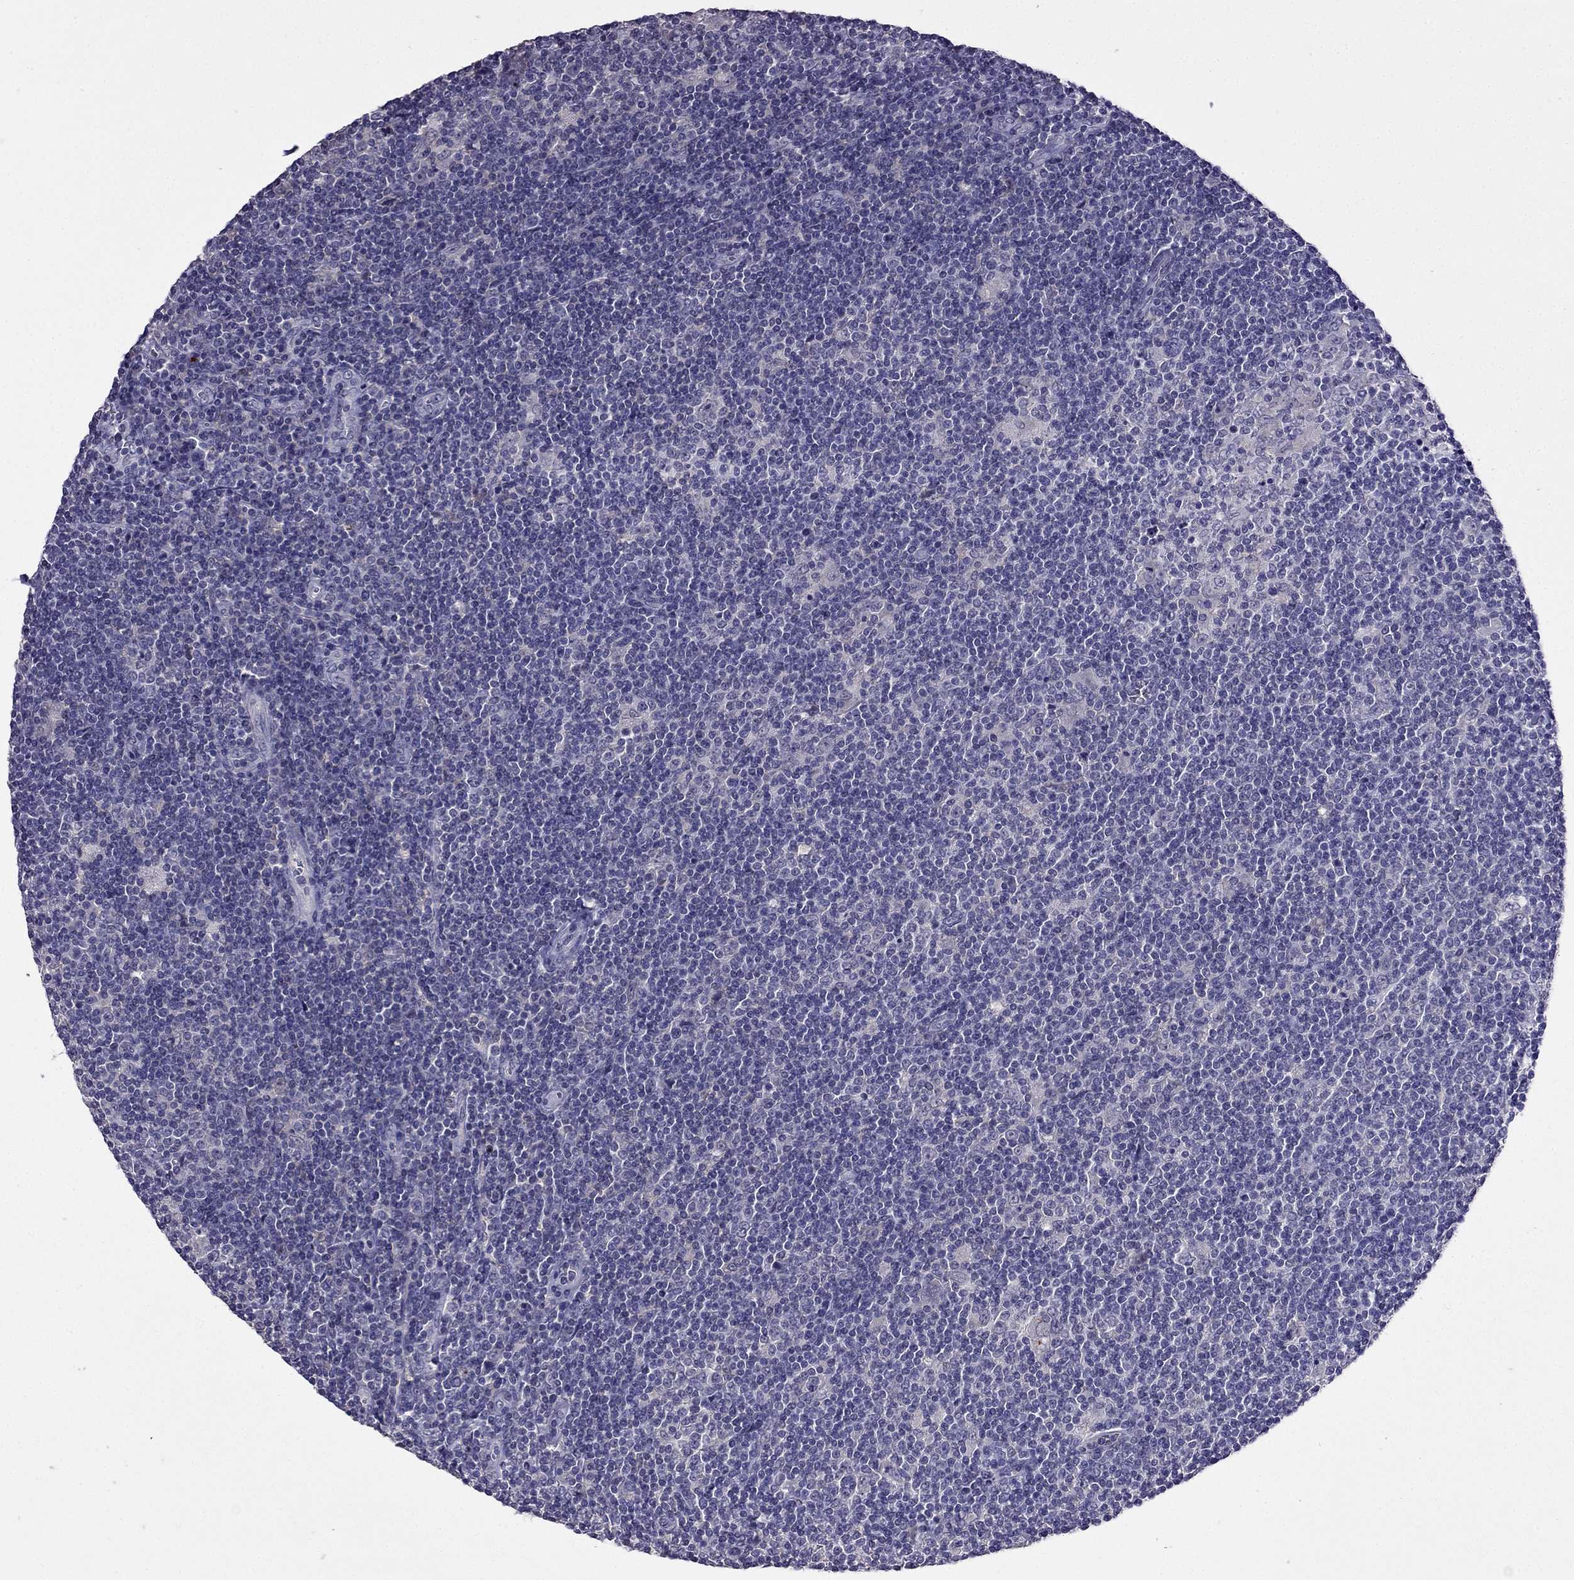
{"staining": {"intensity": "negative", "quantity": "none", "location": "none"}, "tissue": "lymphoma", "cell_type": "Tumor cells", "image_type": "cancer", "snomed": [{"axis": "morphology", "description": "Hodgkin's disease, NOS"}, {"axis": "topography", "description": "Lymph node"}], "caption": "Immunohistochemistry (IHC) of human lymphoma displays no positivity in tumor cells. (DAB immunohistochemistry (IHC) visualized using brightfield microscopy, high magnification).", "gene": "AQP9", "patient": {"sex": "male", "age": 40}}